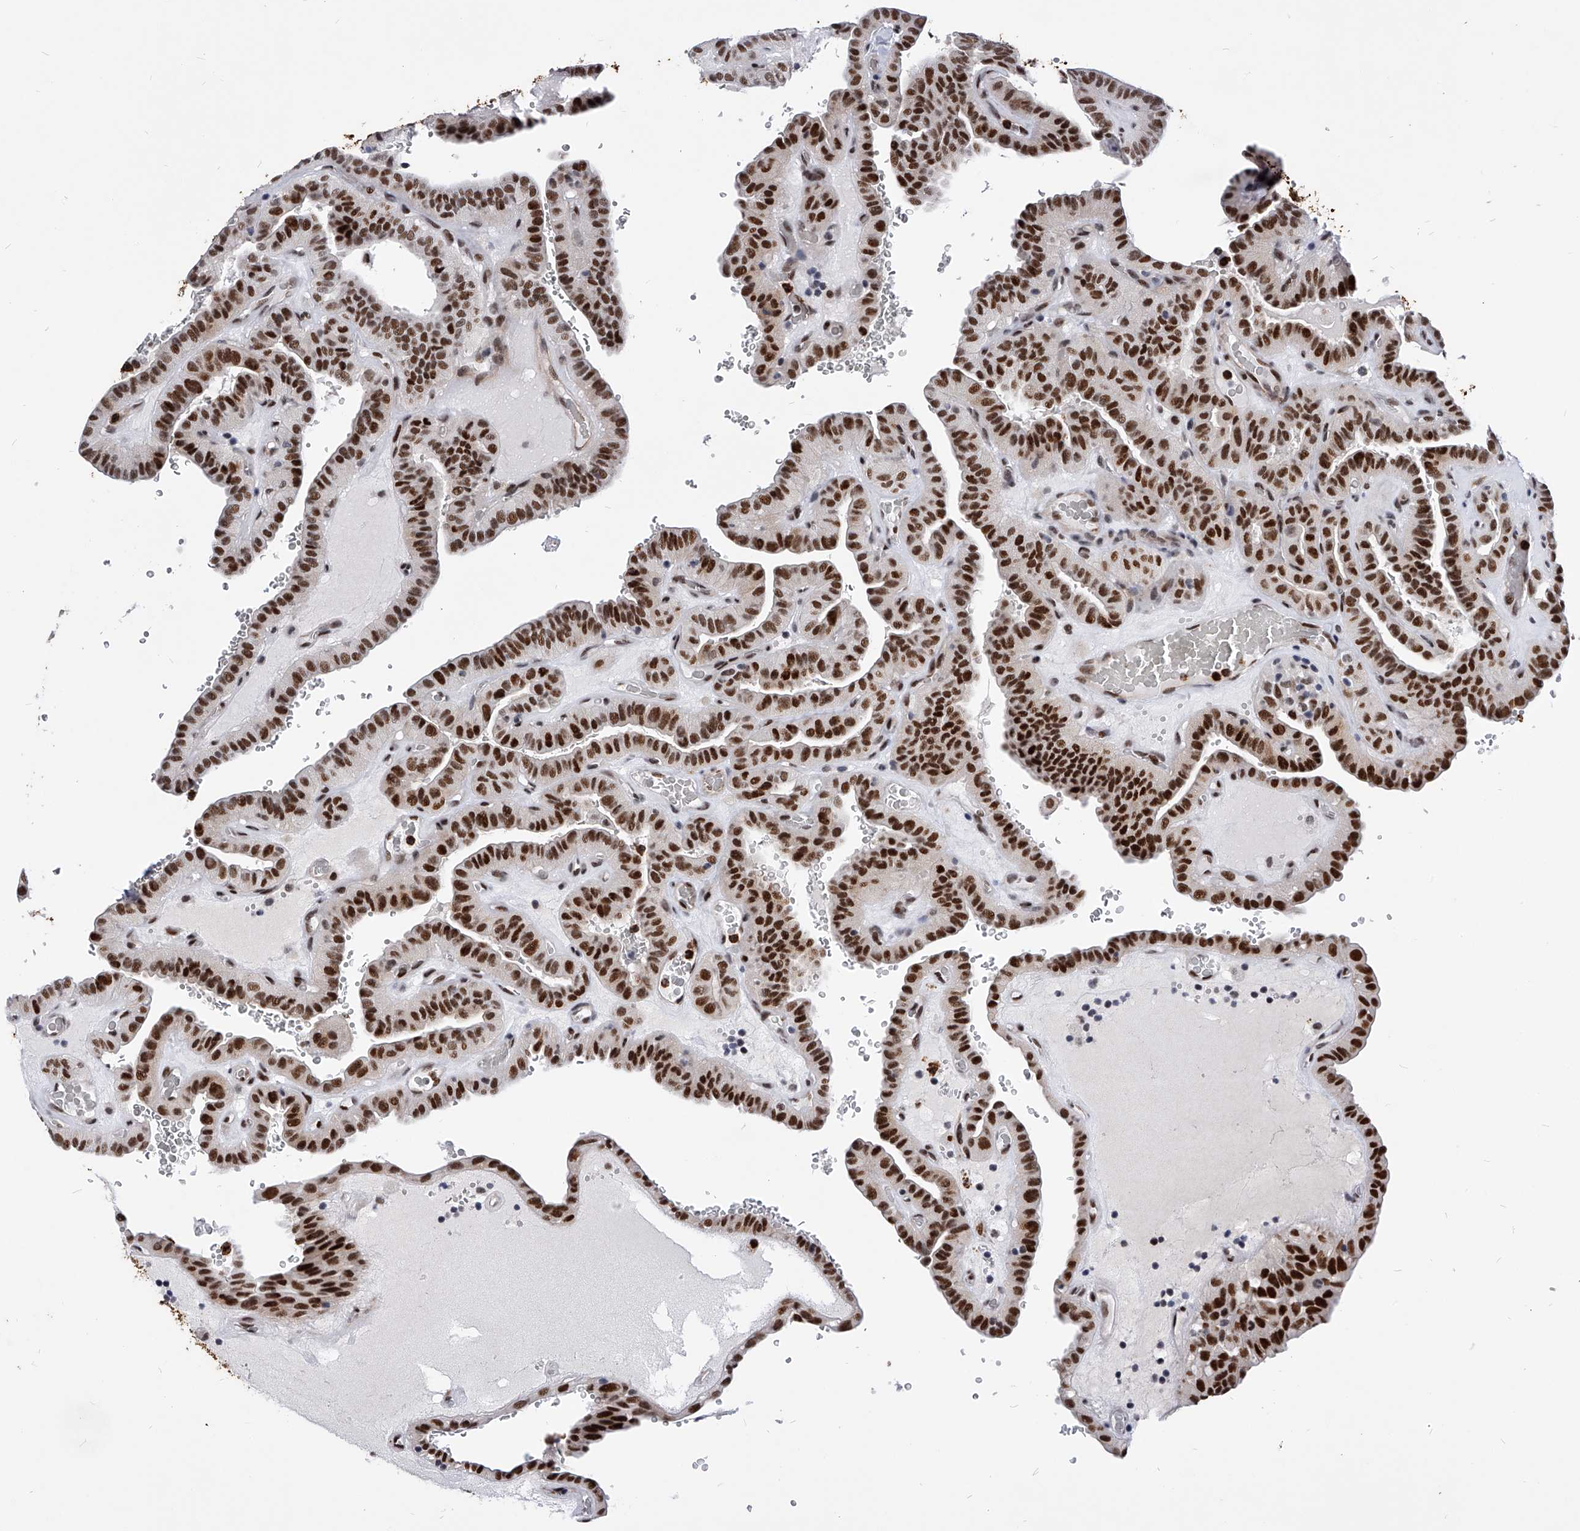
{"staining": {"intensity": "strong", "quantity": ">75%", "location": "nuclear"}, "tissue": "thyroid cancer", "cell_type": "Tumor cells", "image_type": "cancer", "snomed": [{"axis": "morphology", "description": "Papillary adenocarcinoma, NOS"}, {"axis": "topography", "description": "Thyroid gland"}], "caption": "Thyroid cancer (papillary adenocarcinoma) stained with immunohistochemistry (IHC) shows strong nuclear expression in about >75% of tumor cells. The staining was performed using DAB (3,3'-diaminobenzidine), with brown indicating positive protein expression. Nuclei are stained blue with hematoxylin.", "gene": "TESK2", "patient": {"sex": "male", "age": 77}}